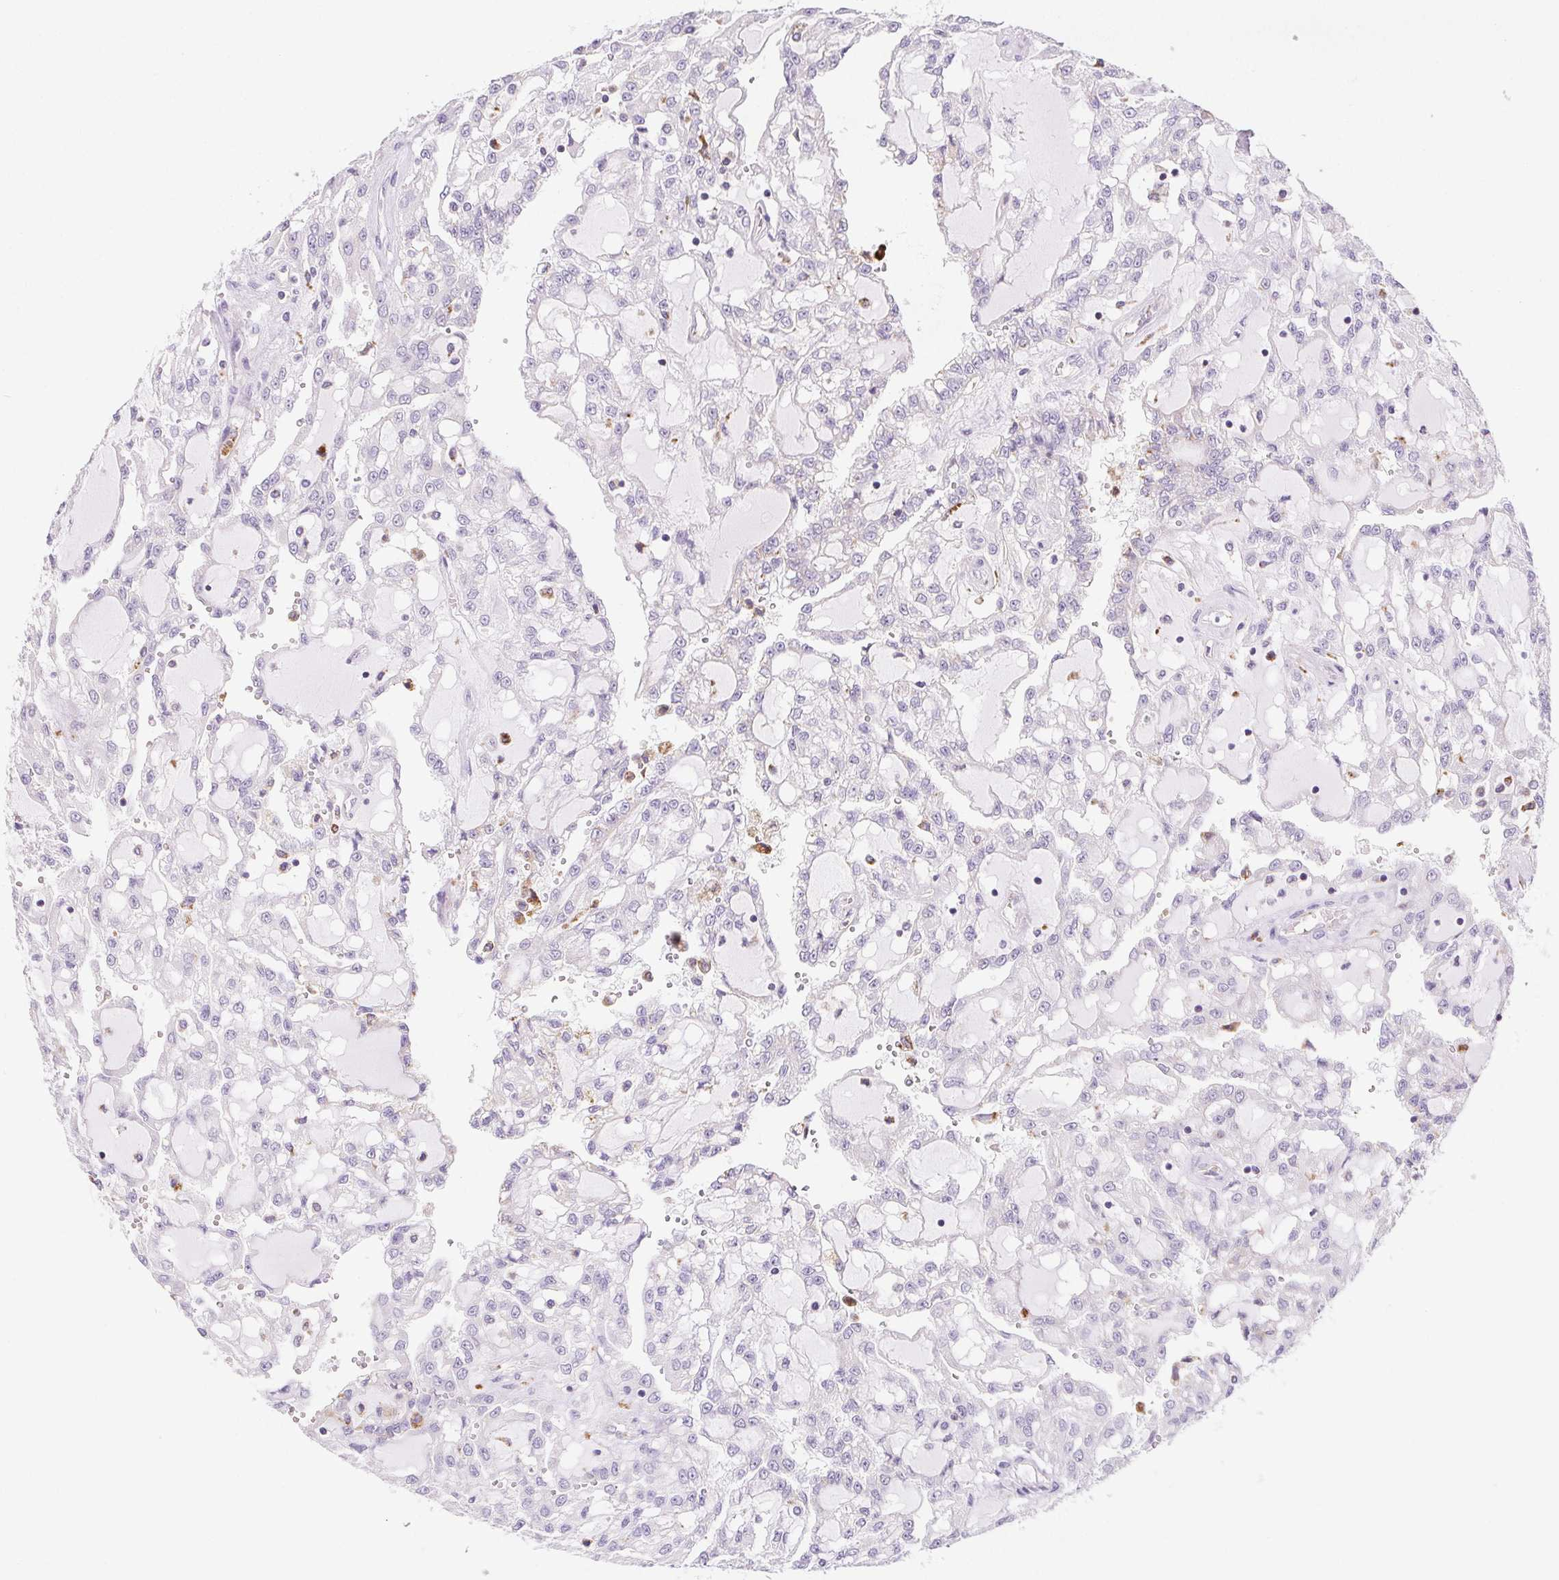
{"staining": {"intensity": "negative", "quantity": "none", "location": "none"}, "tissue": "renal cancer", "cell_type": "Tumor cells", "image_type": "cancer", "snomed": [{"axis": "morphology", "description": "Adenocarcinoma, NOS"}, {"axis": "topography", "description": "Kidney"}], "caption": "A high-resolution image shows immunohistochemistry (IHC) staining of renal cancer (adenocarcinoma), which exhibits no significant expression in tumor cells.", "gene": "LIPA", "patient": {"sex": "male", "age": 63}}